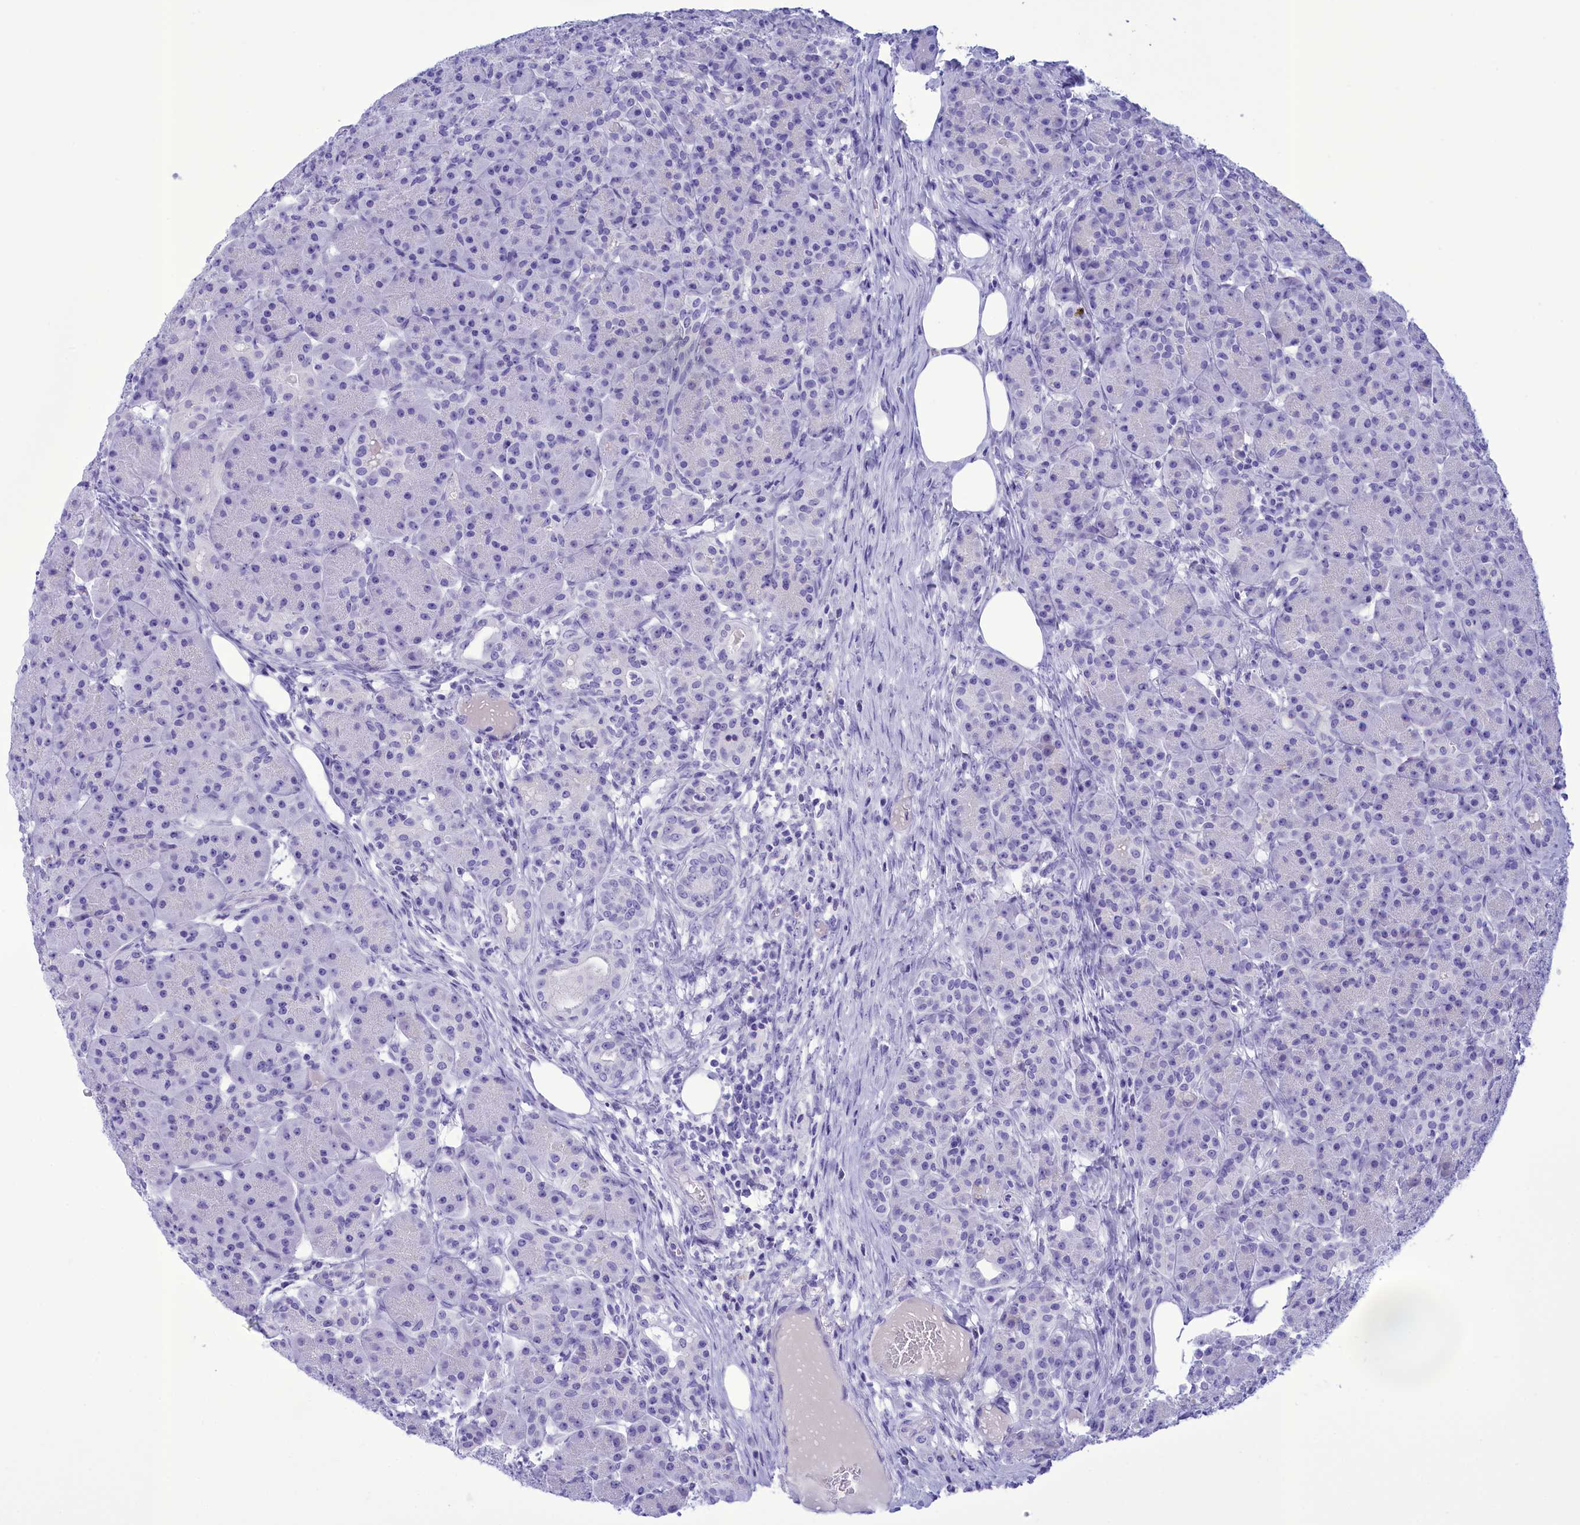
{"staining": {"intensity": "moderate", "quantity": "<25%", "location": "cytoplasmic/membranous"}, "tissue": "pancreas", "cell_type": "Exocrine glandular cells", "image_type": "normal", "snomed": [{"axis": "morphology", "description": "Normal tissue, NOS"}, {"axis": "topography", "description": "Pancreas"}], "caption": "Moderate cytoplasmic/membranous positivity is identified in about <25% of exocrine glandular cells in benign pancreas.", "gene": "BRI3", "patient": {"sex": "male", "age": 63}}